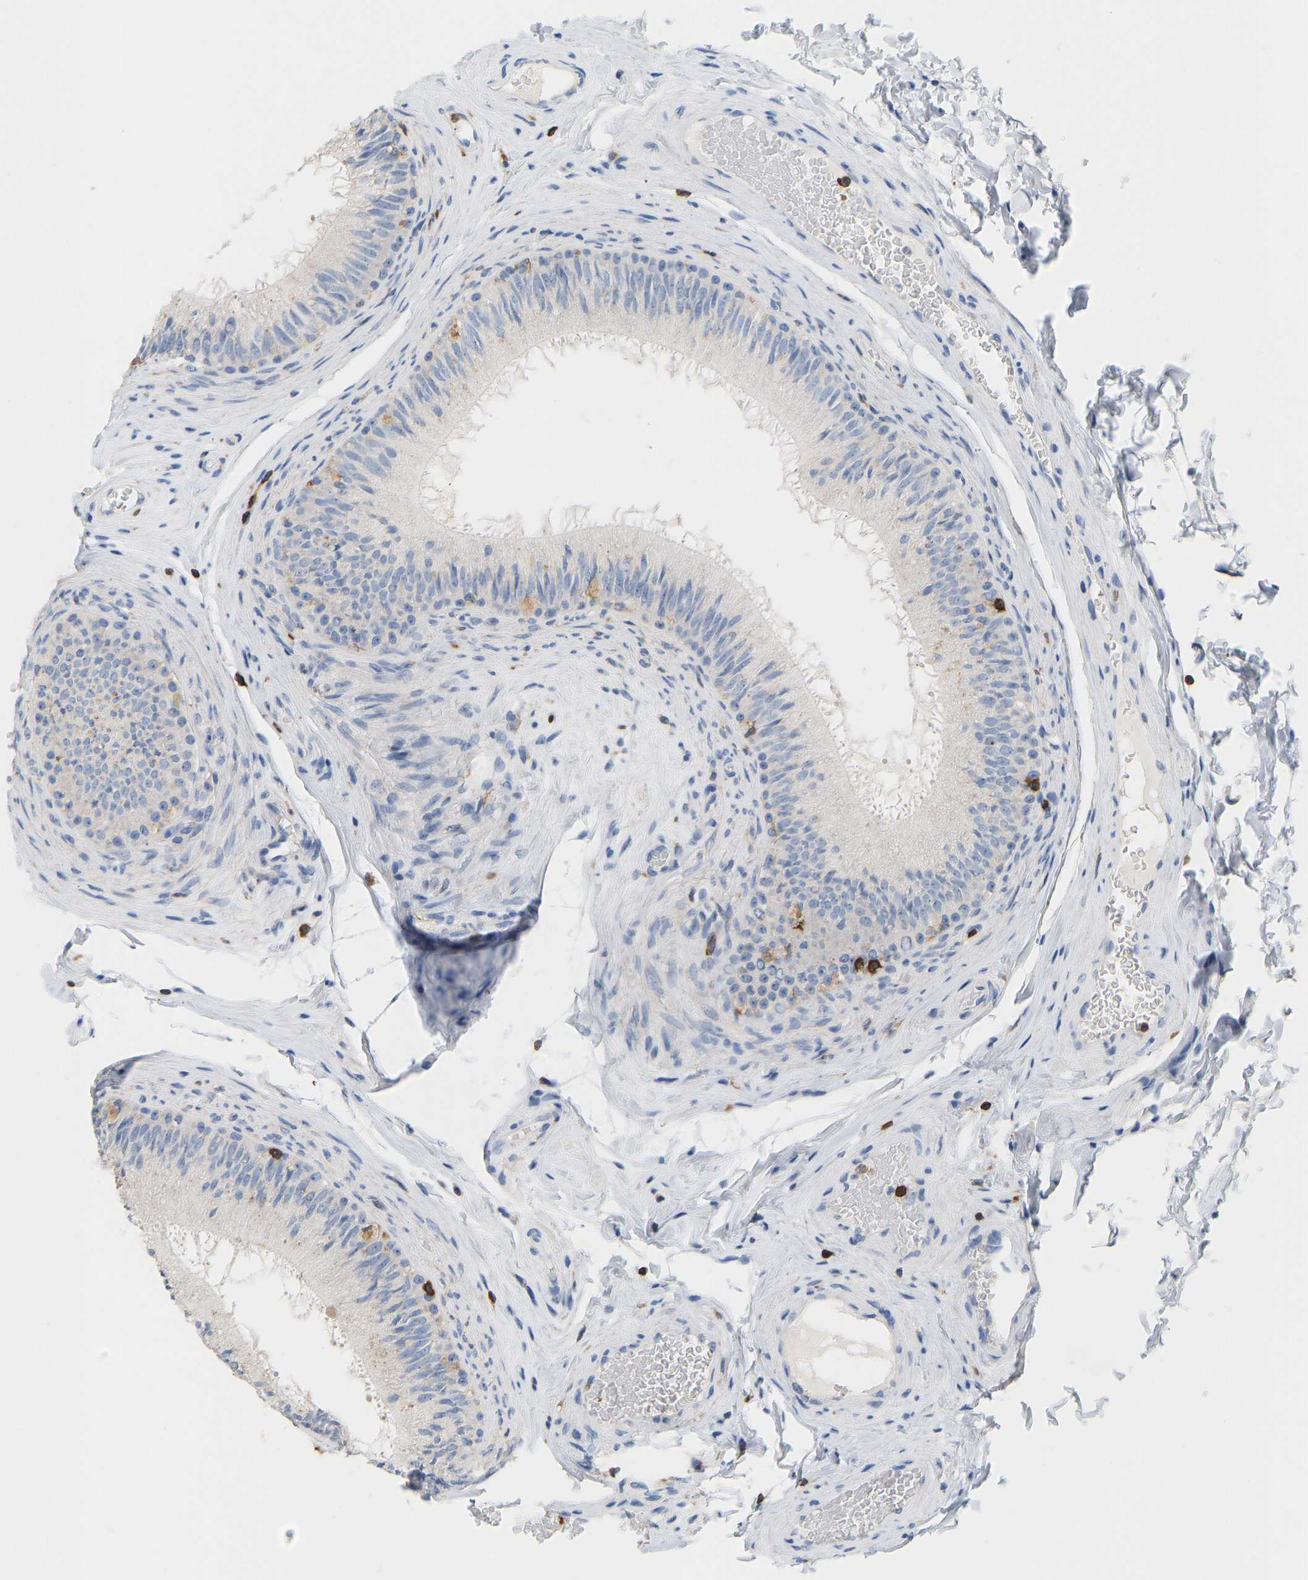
{"staining": {"intensity": "negative", "quantity": "none", "location": "none"}, "tissue": "epididymis", "cell_type": "Glandular cells", "image_type": "normal", "snomed": [{"axis": "morphology", "description": "Normal tissue, NOS"}, {"axis": "topography", "description": "Testis"}, {"axis": "topography", "description": "Epididymis"}], "caption": "A photomicrograph of epididymis stained for a protein demonstrates no brown staining in glandular cells.", "gene": "EVL", "patient": {"sex": "male", "age": 36}}